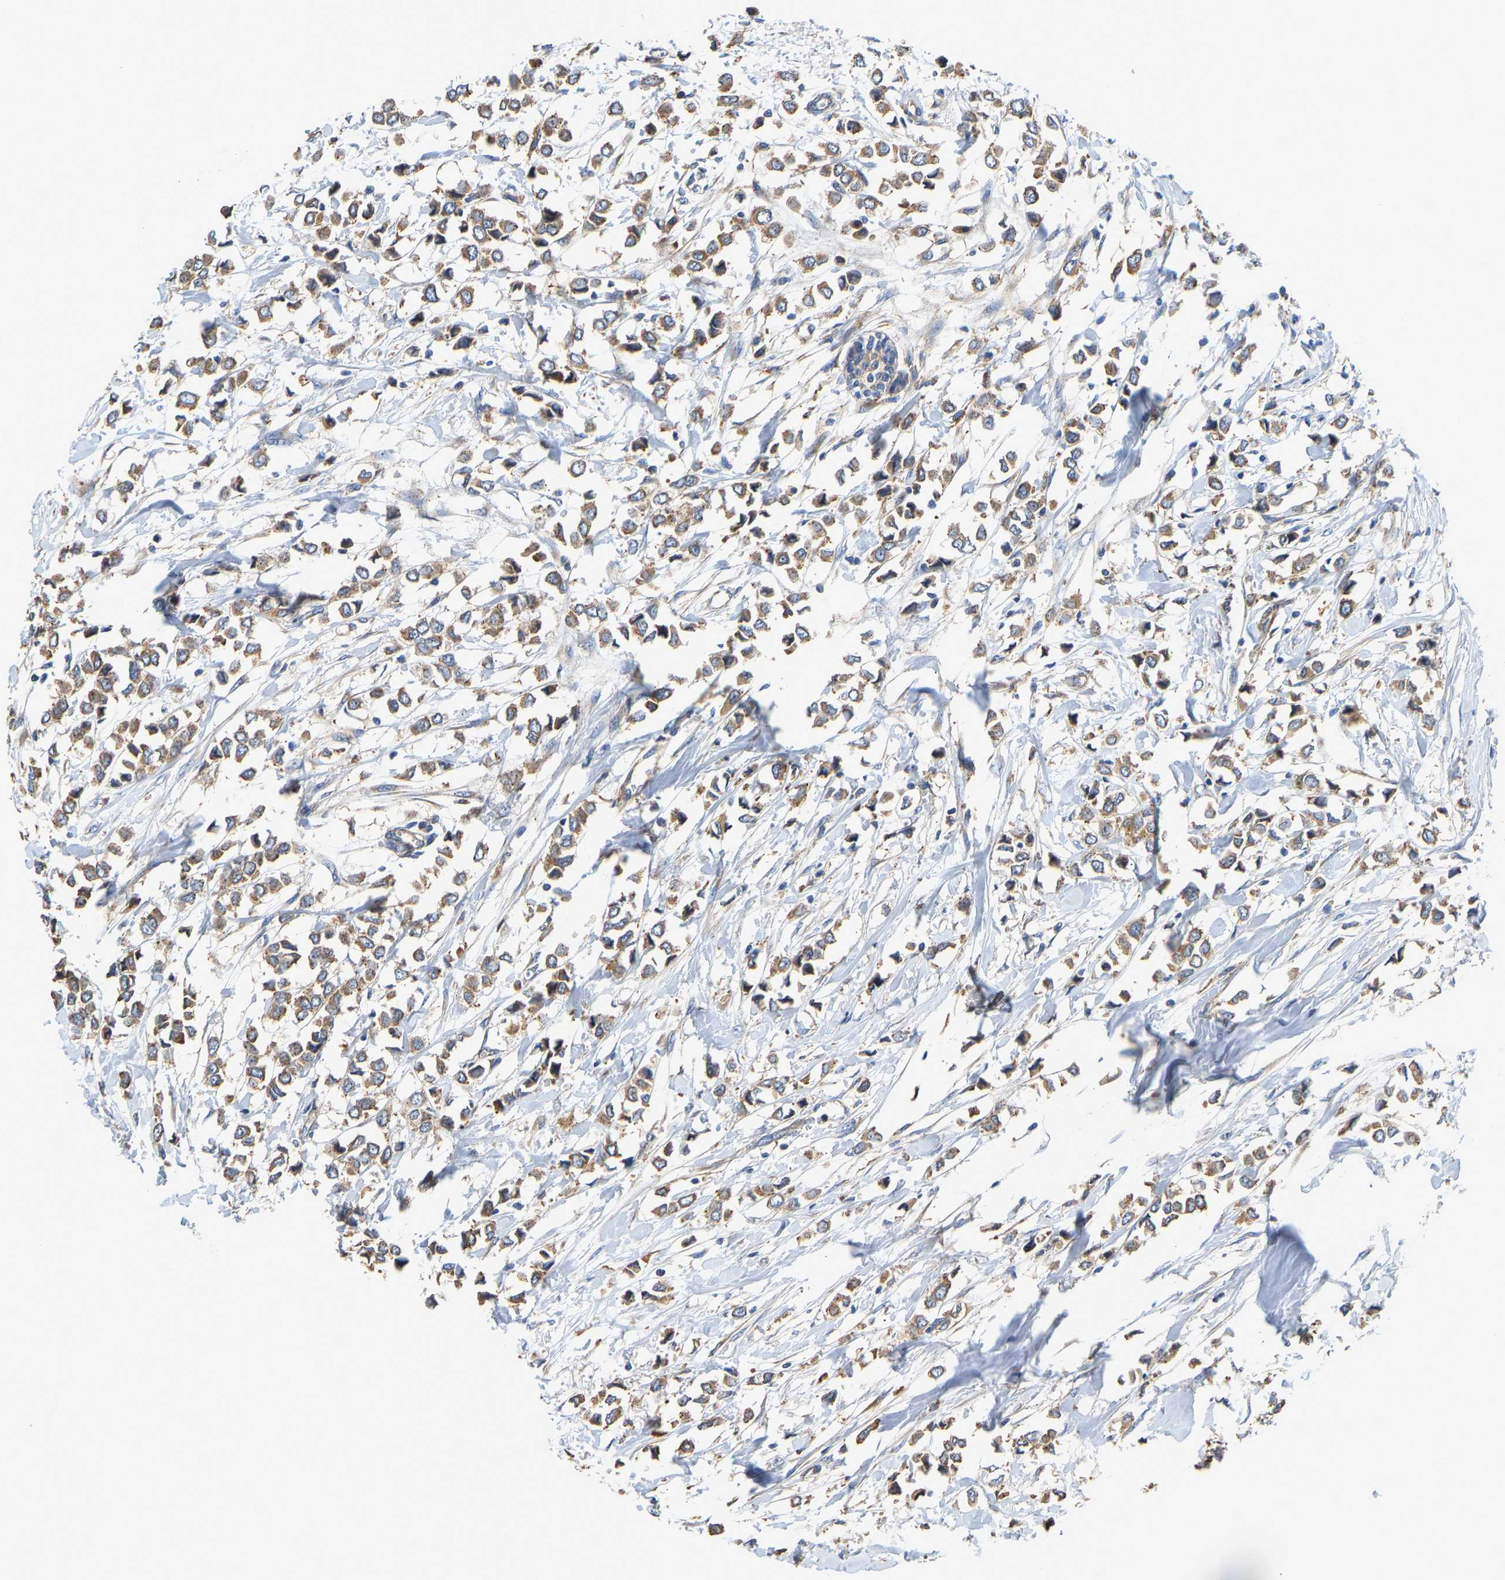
{"staining": {"intensity": "moderate", "quantity": ">75%", "location": "cytoplasmic/membranous"}, "tissue": "breast cancer", "cell_type": "Tumor cells", "image_type": "cancer", "snomed": [{"axis": "morphology", "description": "Lobular carcinoma"}, {"axis": "topography", "description": "Breast"}], "caption": "IHC micrograph of human breast lobular carcinoma stained for a protein (brown), which displays medium levels of moderate cytoplasmic/membranous positivity in approximately >75% of tumor cells.", "gene": "FLNB", "patient": {"sex": "female", "age": 51}}